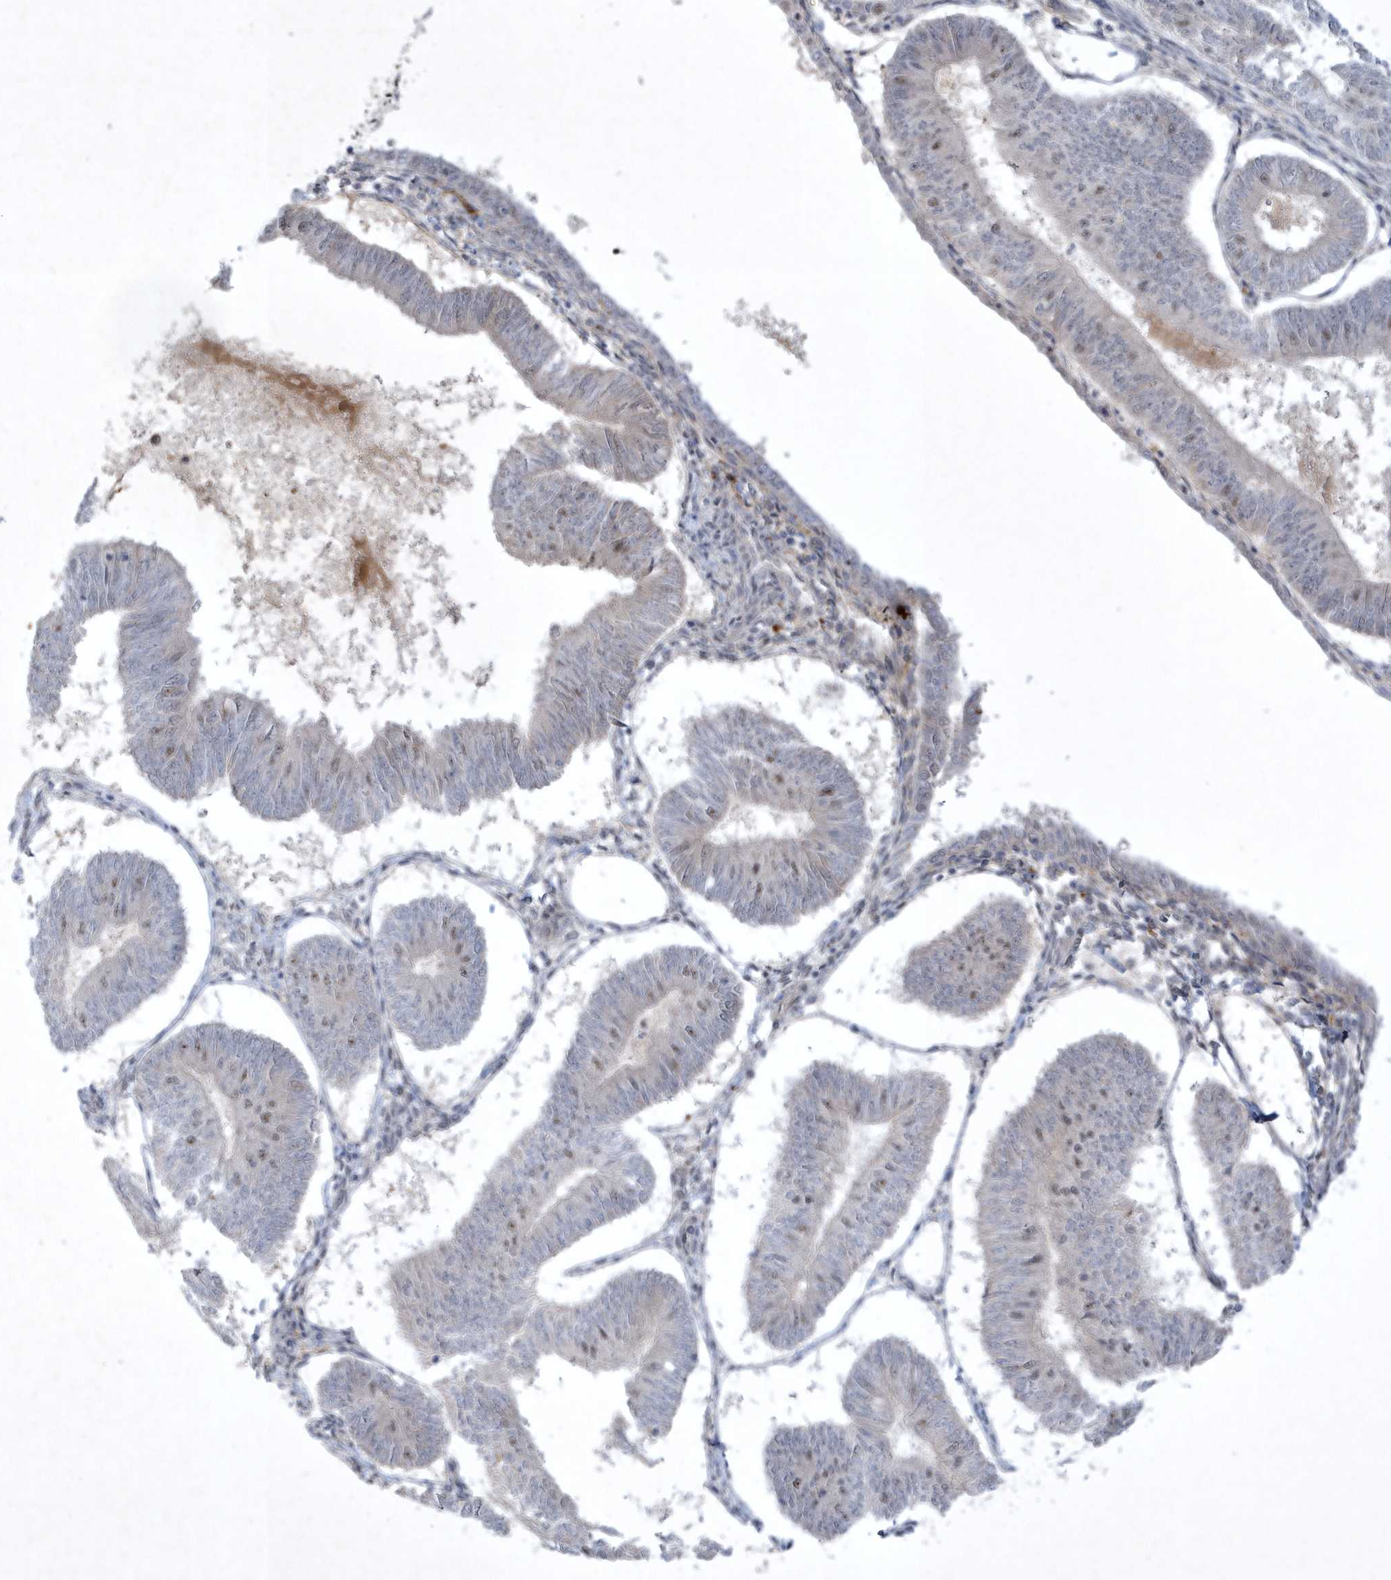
{"staining": {"intensity": "weak", "quantity": "<25%", "location": "nuclear"}, "tissue": "endometrial cancer", "cell_type": "Tumor cells", "image_type": "cancer", "snomed": [{"axis": "morphology", "description": "Adenocarcinoma, NOS"}, {"axis": "topography", "description": "Endometrium"}], "caption": "Adenocarcinoma (endometrial) stained for a protein using IHC exhibits no expression tumor cells.", "gene": "THG1L", "patient": {"sex": "female", "age": 58}}